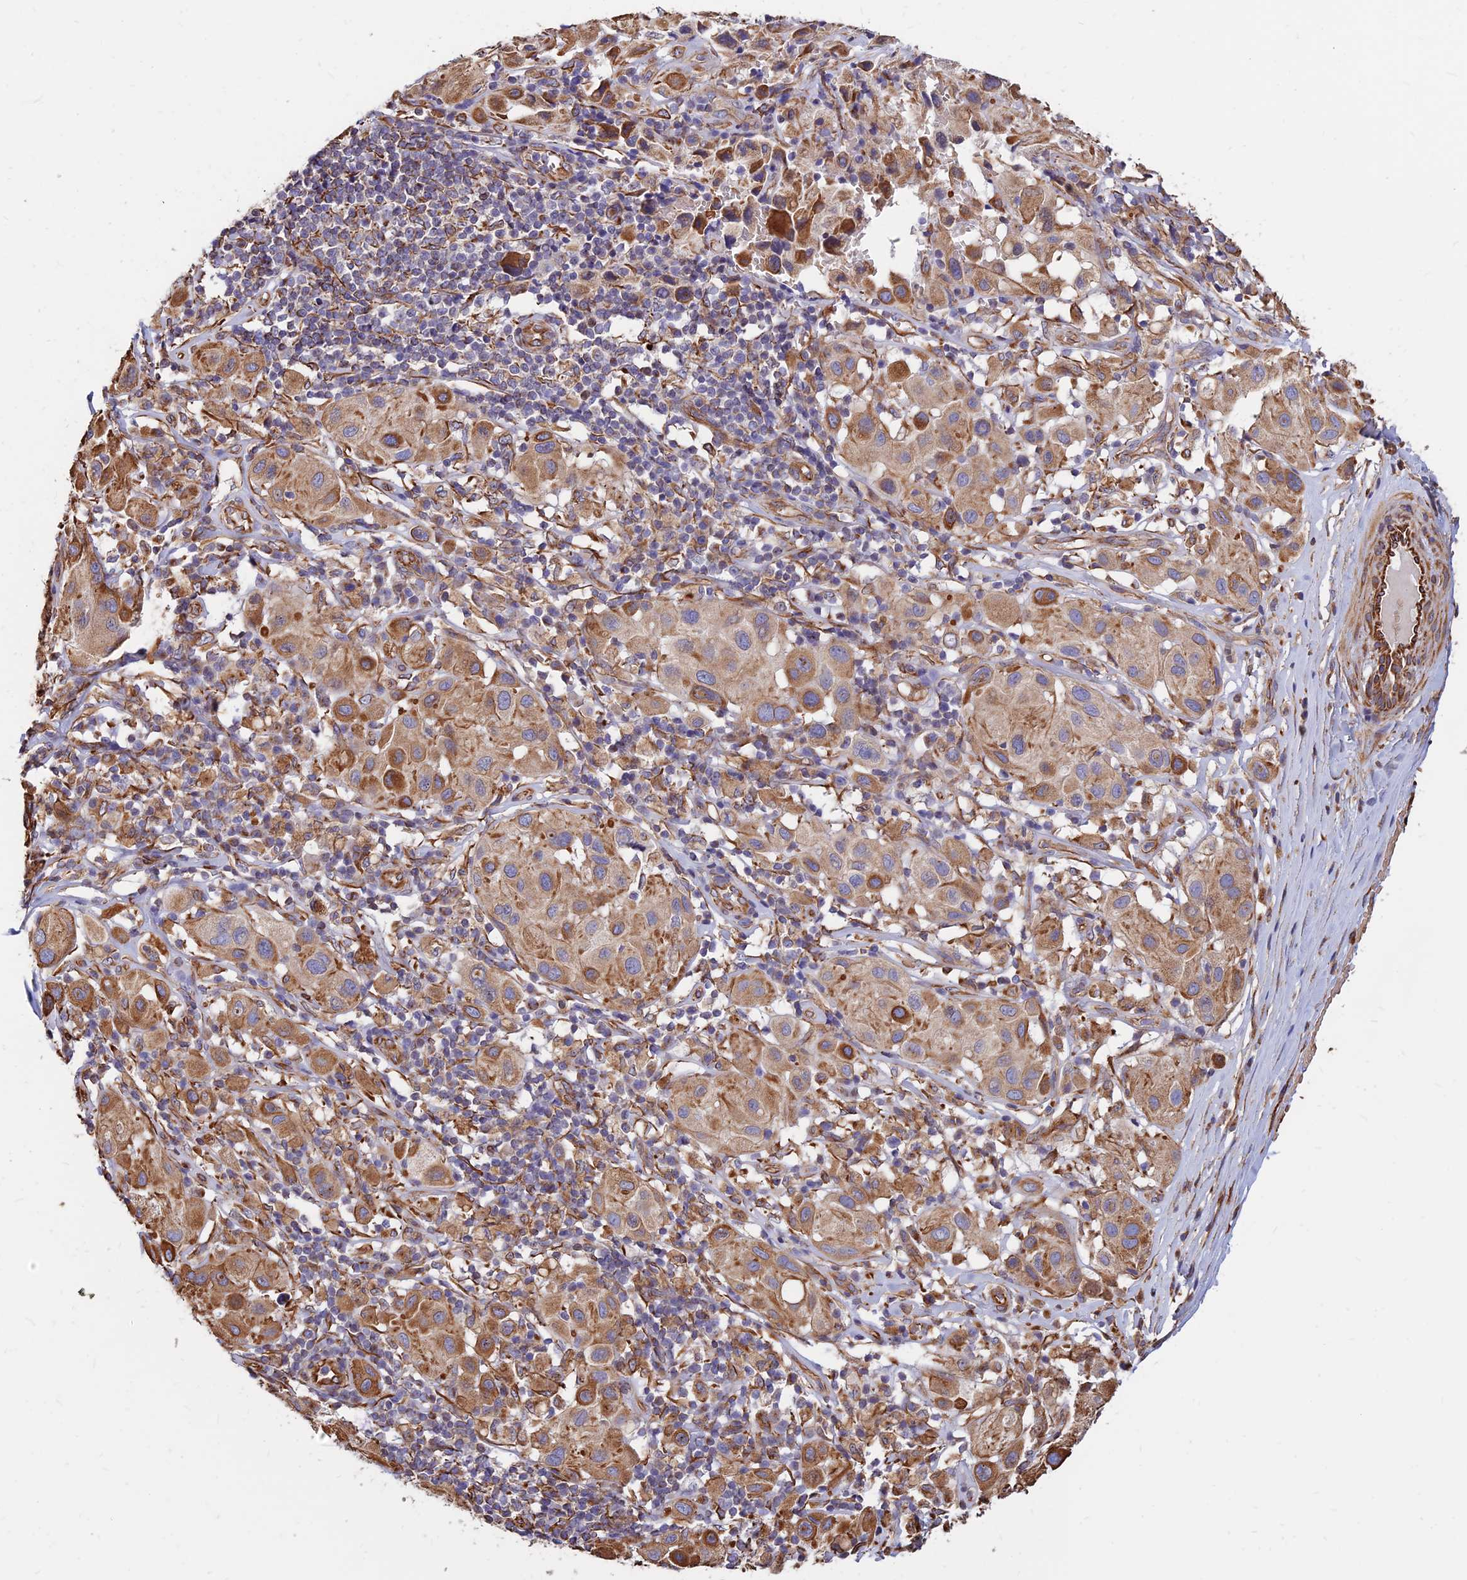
{"staining": {"intensity": "moderate", "quantity": ">75%", "location": "cytoplasmic/membranous"}, "tissue": "melanoma", "cell_type": "Tumor cells", "image_type": "cancer", "snomed": [{"axis": "morphology", "description": "Malignant melanoma, Metastatic site"}, {"axis": "topography", "description": "Skin"}], "caption": "A high-resolution histopathology image shows immunohistochemistry (IHC) staining of malignant melanoma (metastatic site), which exhibits moderate cytoplasmic/membranous expression in approximately >75% of tumor cells.", "gene": "CDK18", "patient": {"sex": "male", "age": 41}}